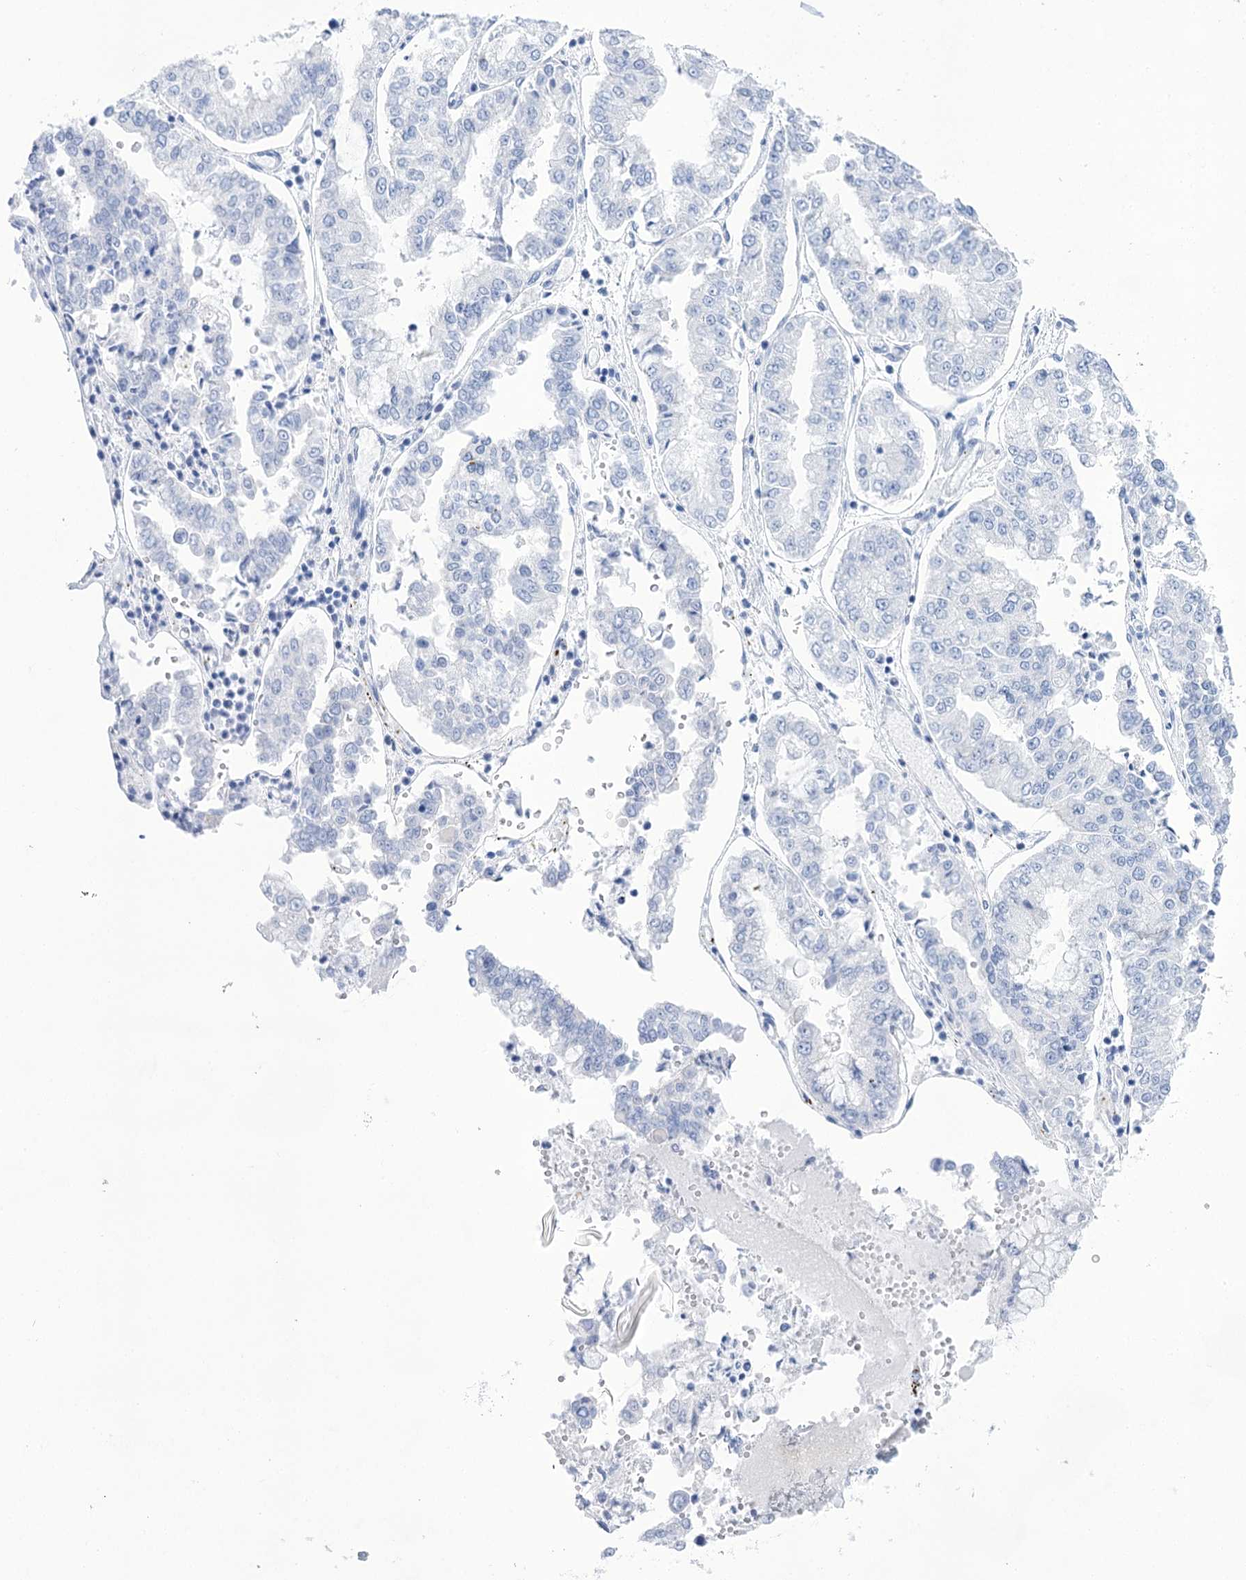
{"staining": {"intensity": "negative", "quantity": "none", "location": "none"}, "tissue": "stomach cancer", "cell_type": "Tumor cells", "image_type": "cancer", "snomed": [{"axis": "morphology", "description": "Adenocarcinoma, NOS"}, {"axis": "topography", "description": "Stomach"}], "caption": "Stomach cancer (adenocarcinoma) was stained to show a protein in brown. There is no significant expression in tumor cells.", "gene": "LALBA", "patient": {"sex": "male", "age": 76}}